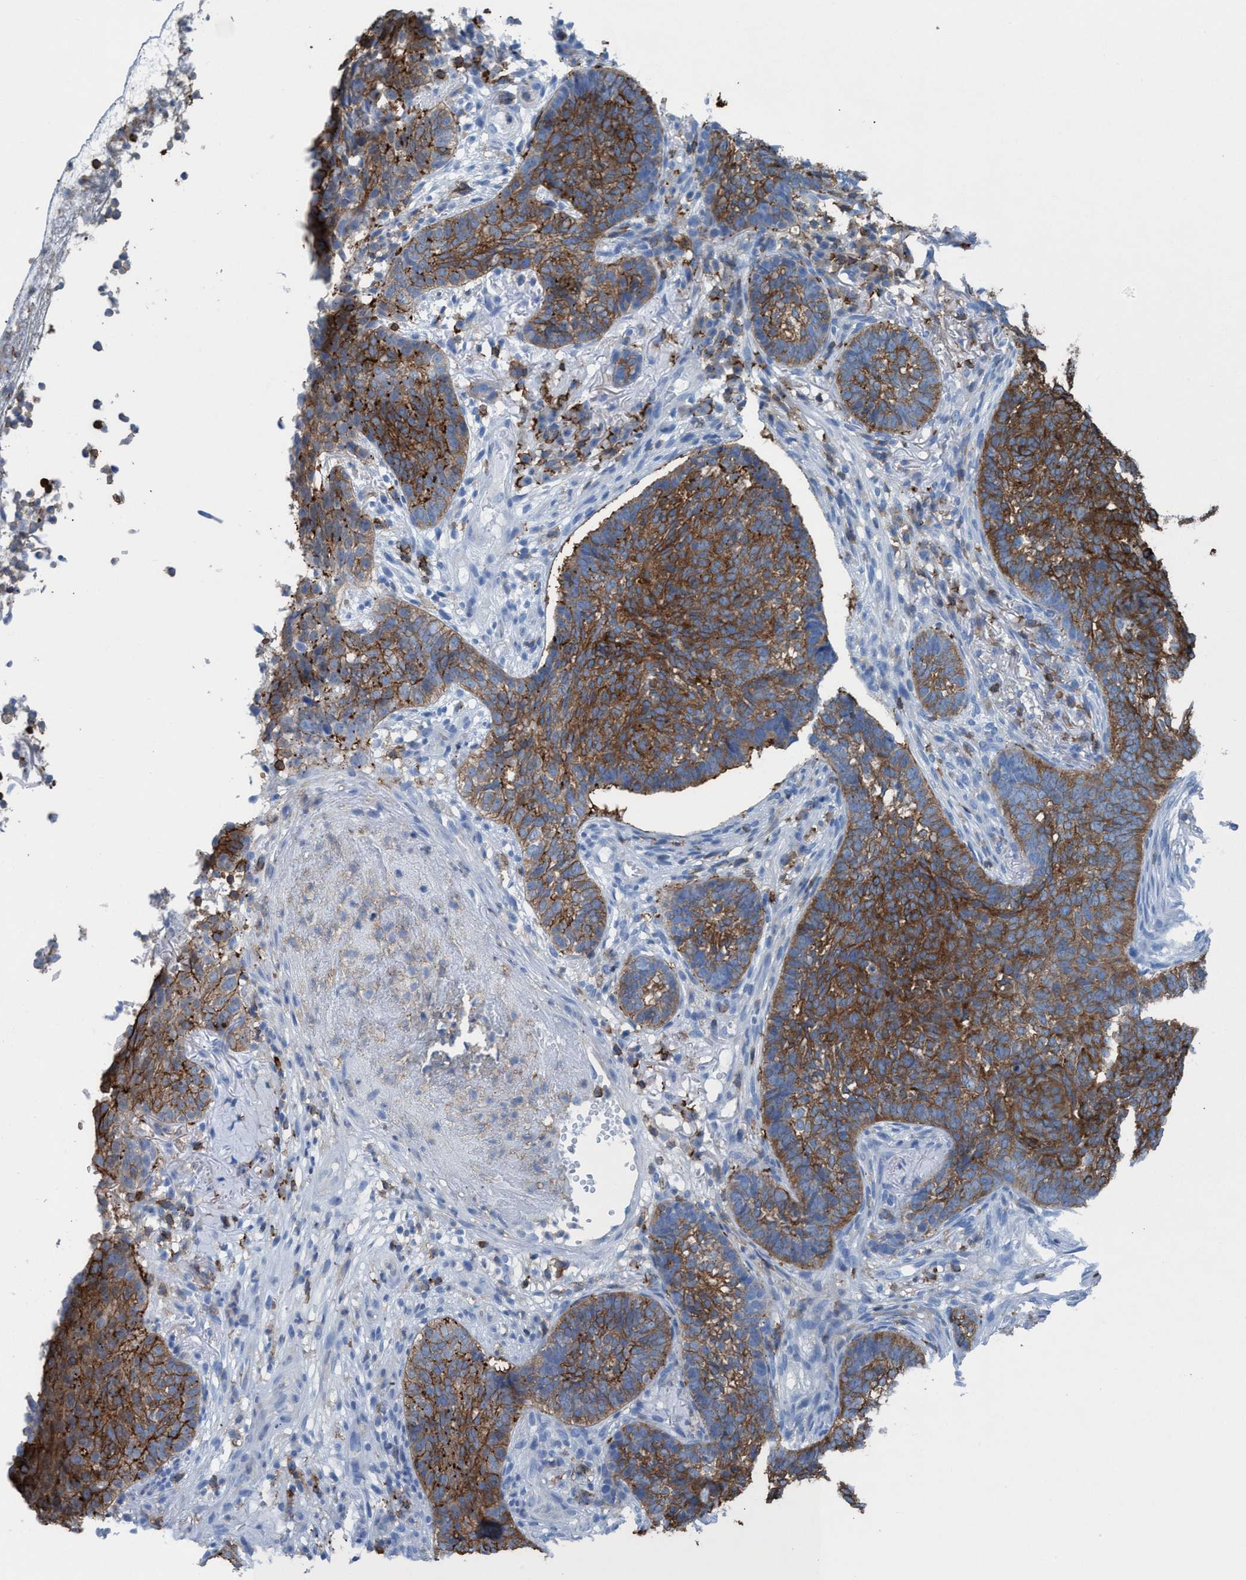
{"staining": {"intensity": "moderate", "quantity": ">75%", "location": "cytoplasmic/membranous"}, "tissue": "skin cancer", "cell_type": "Tumor cells", "image_type": "cancer", "snomed": [{"axis": "morphology", "description": "Basal cell carcinoma"}, {"axis": "topography", "description": "Skin"}], "caption": "Immunohistochemical staining of skin cancer (basal cell carcinoma) displays medium levels of moderate cytoplasmic/membranous positivity in approximately >75% of tumor cells.", "gene": "EZR", "patient": {"sex": "male", "age": 85}}